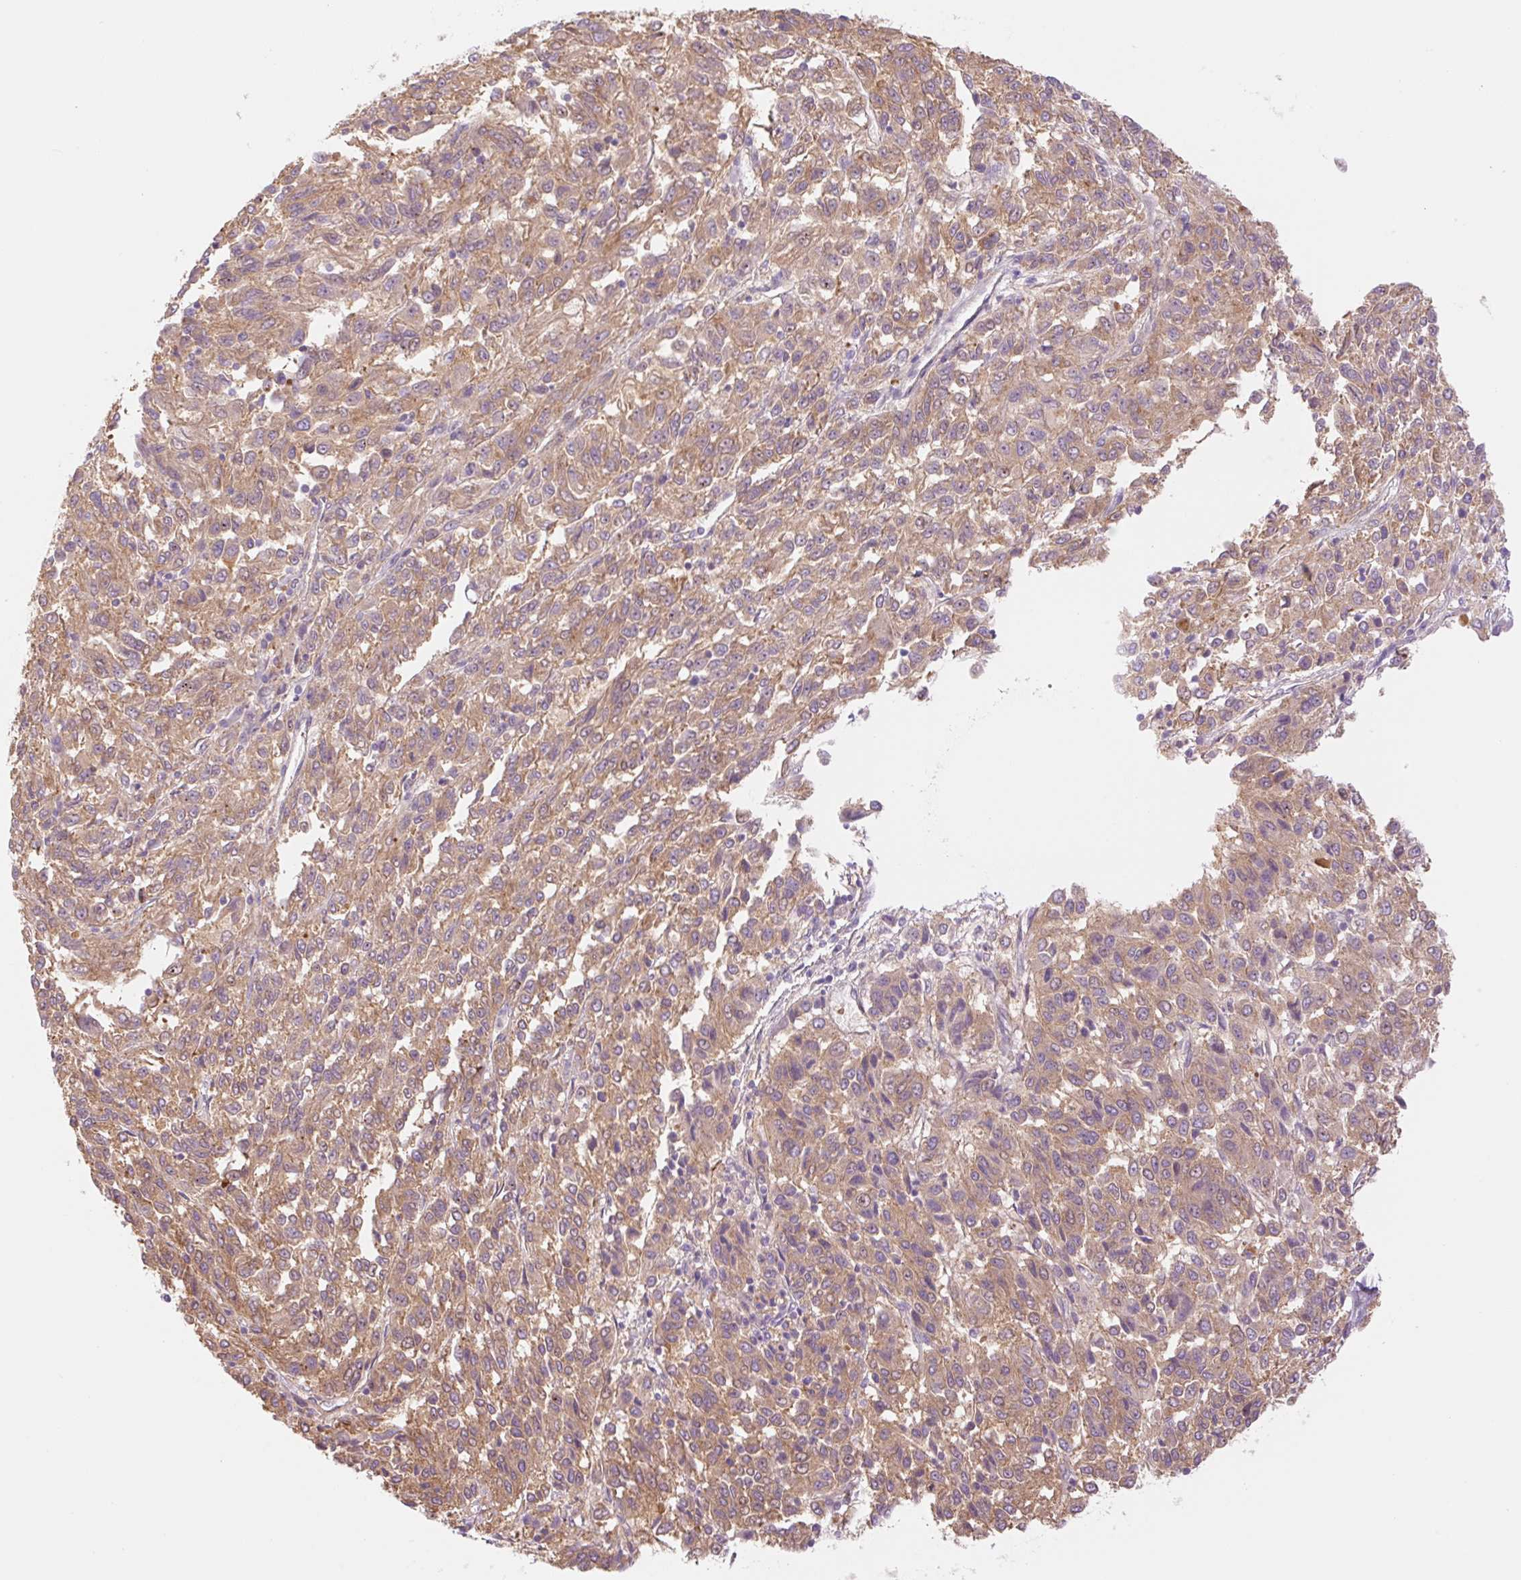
{"staining": {"intensity": "moderate", "quantity": ">75%", "location": "cytoplasmic/membranous"}, "tissue": "melanoma", "cell_type": "Tumor cells", "image_type": "cancer", "snomed": [{"axis": "morphology", "description": "Malignant melanoma, Metastatic site"}, {"axis": "topography", "description": "Lung"}], "caption": "Moderate cytoplasmic/membranous protein positivity is appreciated in about >75% of tumor cells in malignant melanoma (metastatic site).", "gene": "NLRP5", "patient": {"sex": "male", "age": 64}}